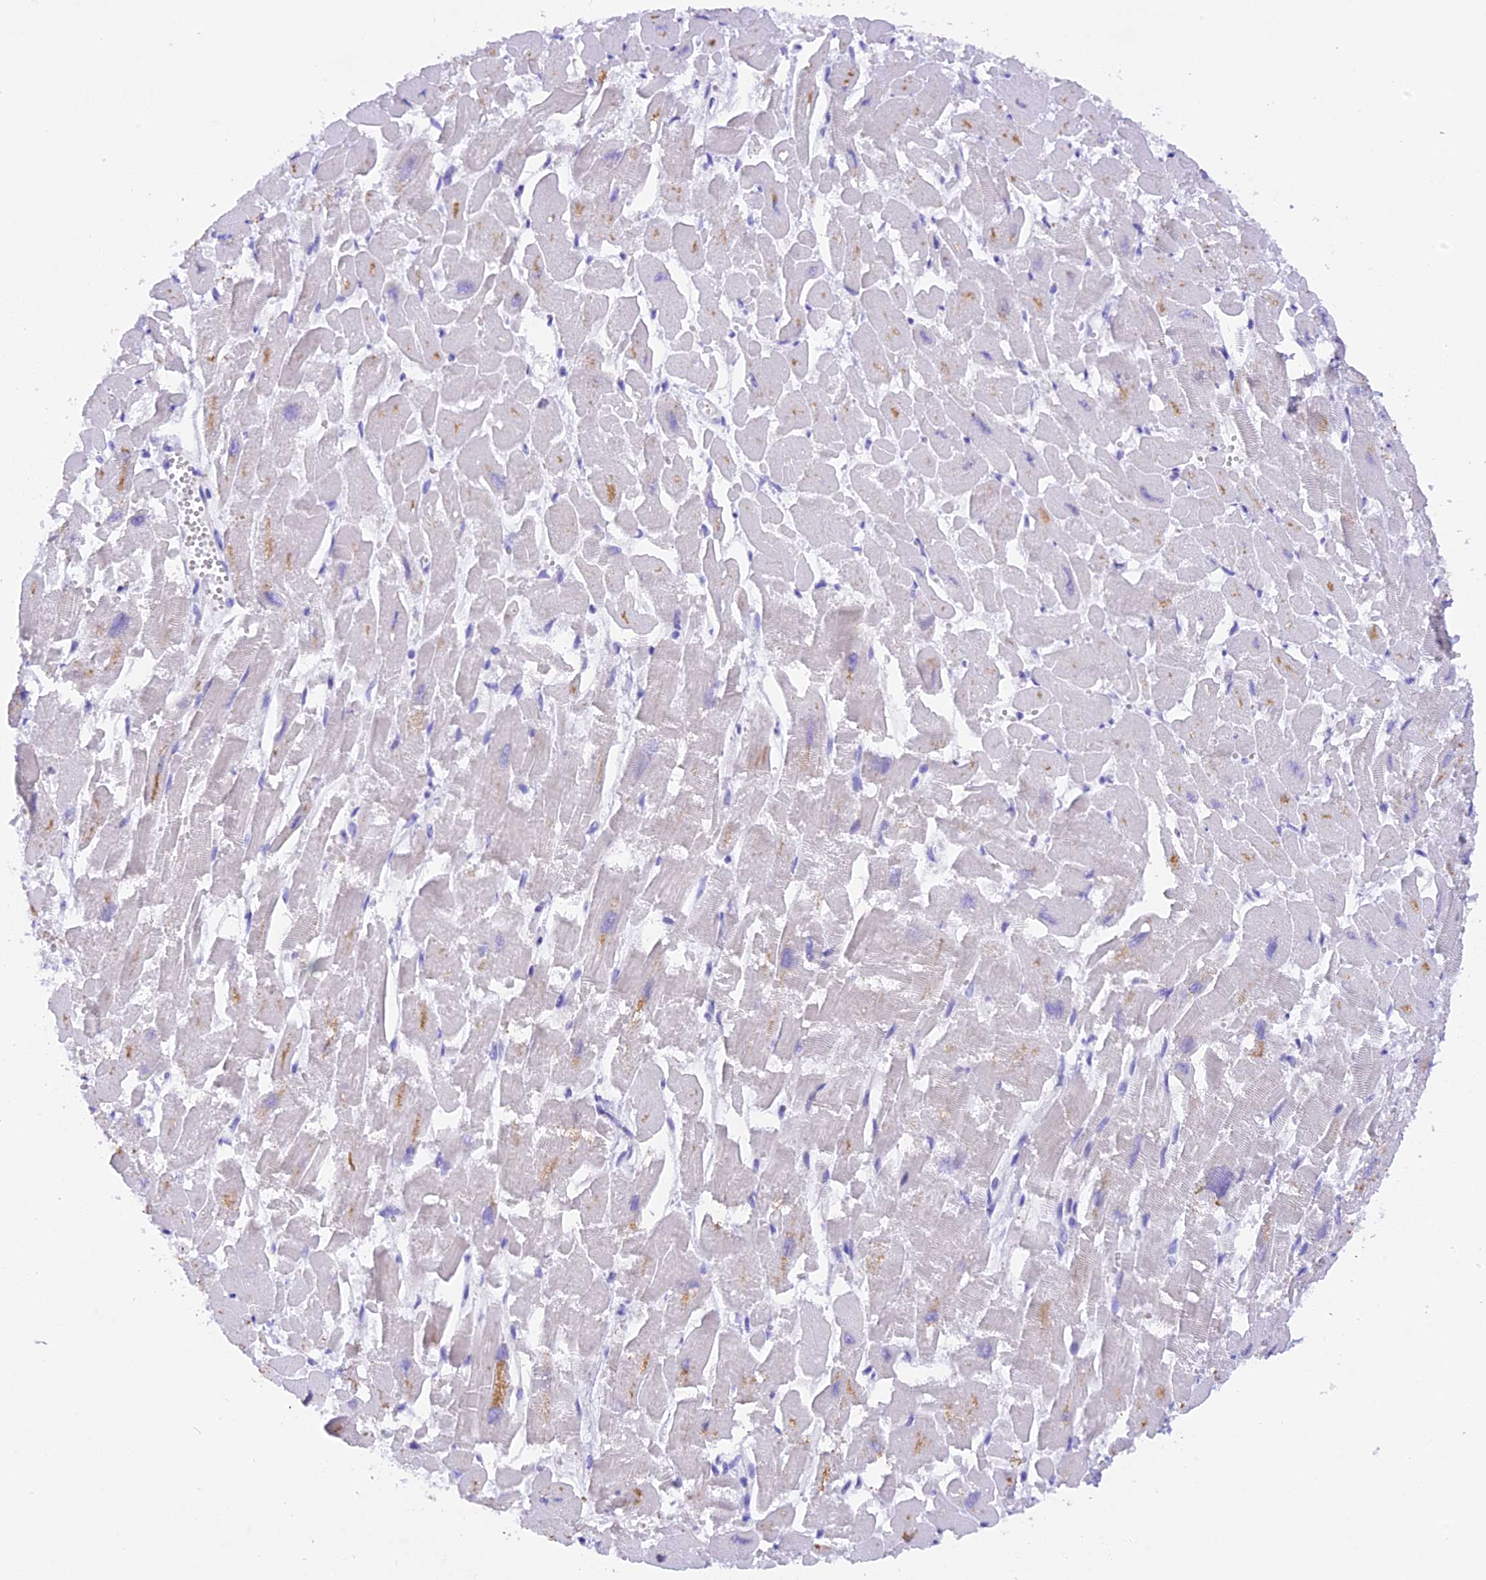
{"staining": {"intensity": "negative", "quantity": "none", "location": "none"}, "tissue": "heart muscle", "cell_type": "Cardiomyocytes", "image_type": "normal", "snomed": [{"axis": "morphology", "description": "Normal tissue, NOS"}, {"axis": "topography", "description": "Heart"}], "caption": "Immunohistochemistry (IHC) of normal human heart muscle shows no staining in cardiomyocytes.", "gene": "PKIA", "patient": {"sex": "male", "age": 54}}